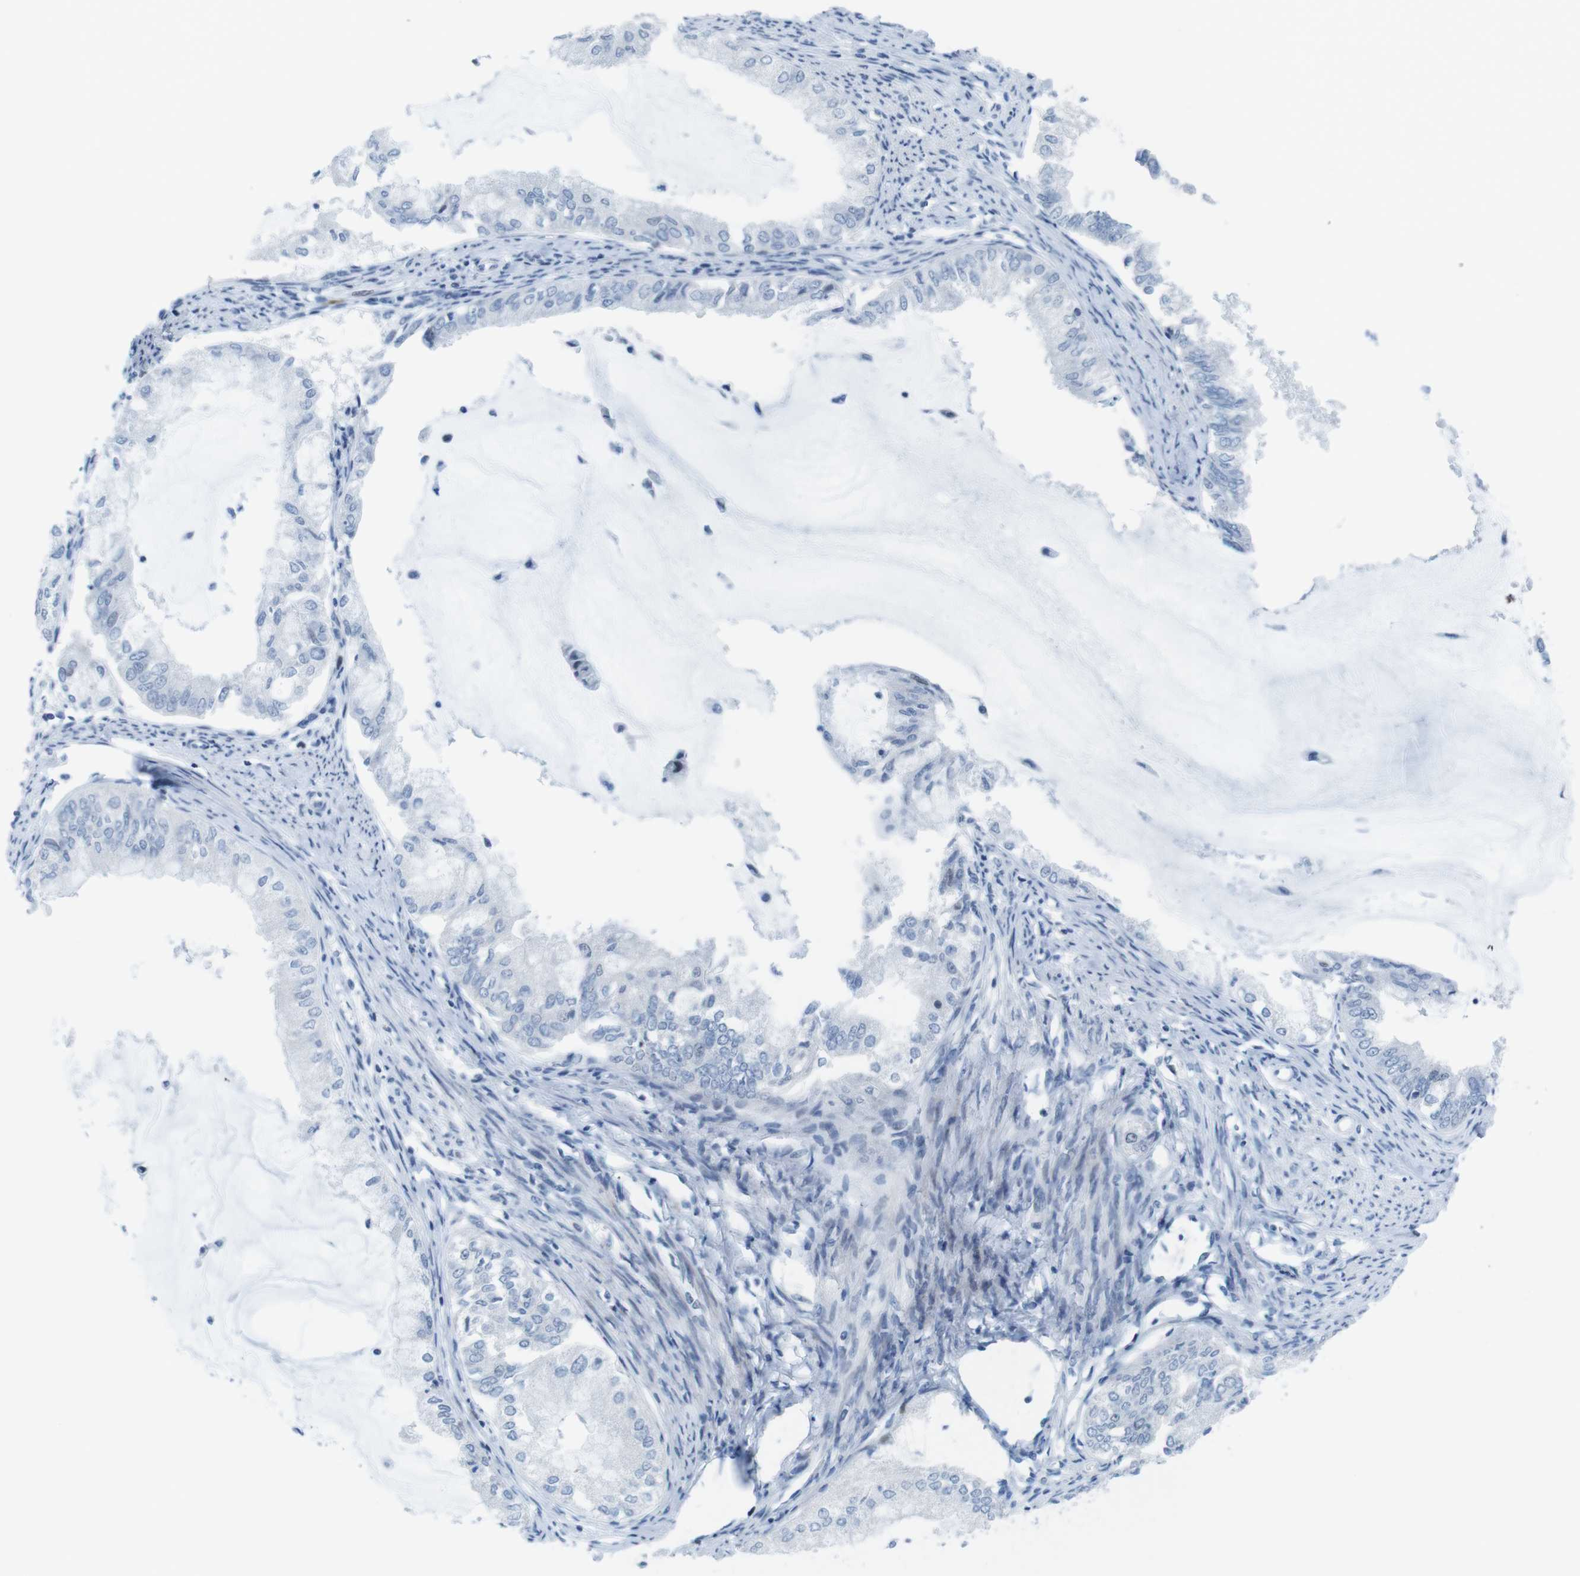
{"staining": {"intensity": "negative", "quantity": "none", "location": "none"}, "tissue": "endometrial cancer", "cell_type": "Tumor cells", "image_type": "cancer", "snomed": [{"axis": "morphology", "description": "Adenocarcinoma, NOS"}, {"axis": "topography", "description": "Endometrium"}], "caption": "High magnification brightfield microscopy of endometrial cancer (adenocarcinoma) stained with DAB (3,3'-diaminobenzidine) (brown) and counterstained with hematoxylin (blue): tumor cells show no significant positivity. (DAB (3,3'-diaminobenzidine) immunohistochemistry with hematoxylin counter stain).", "gene": "CHAF1A", "patient": {"sex": "female", "age": 86}}